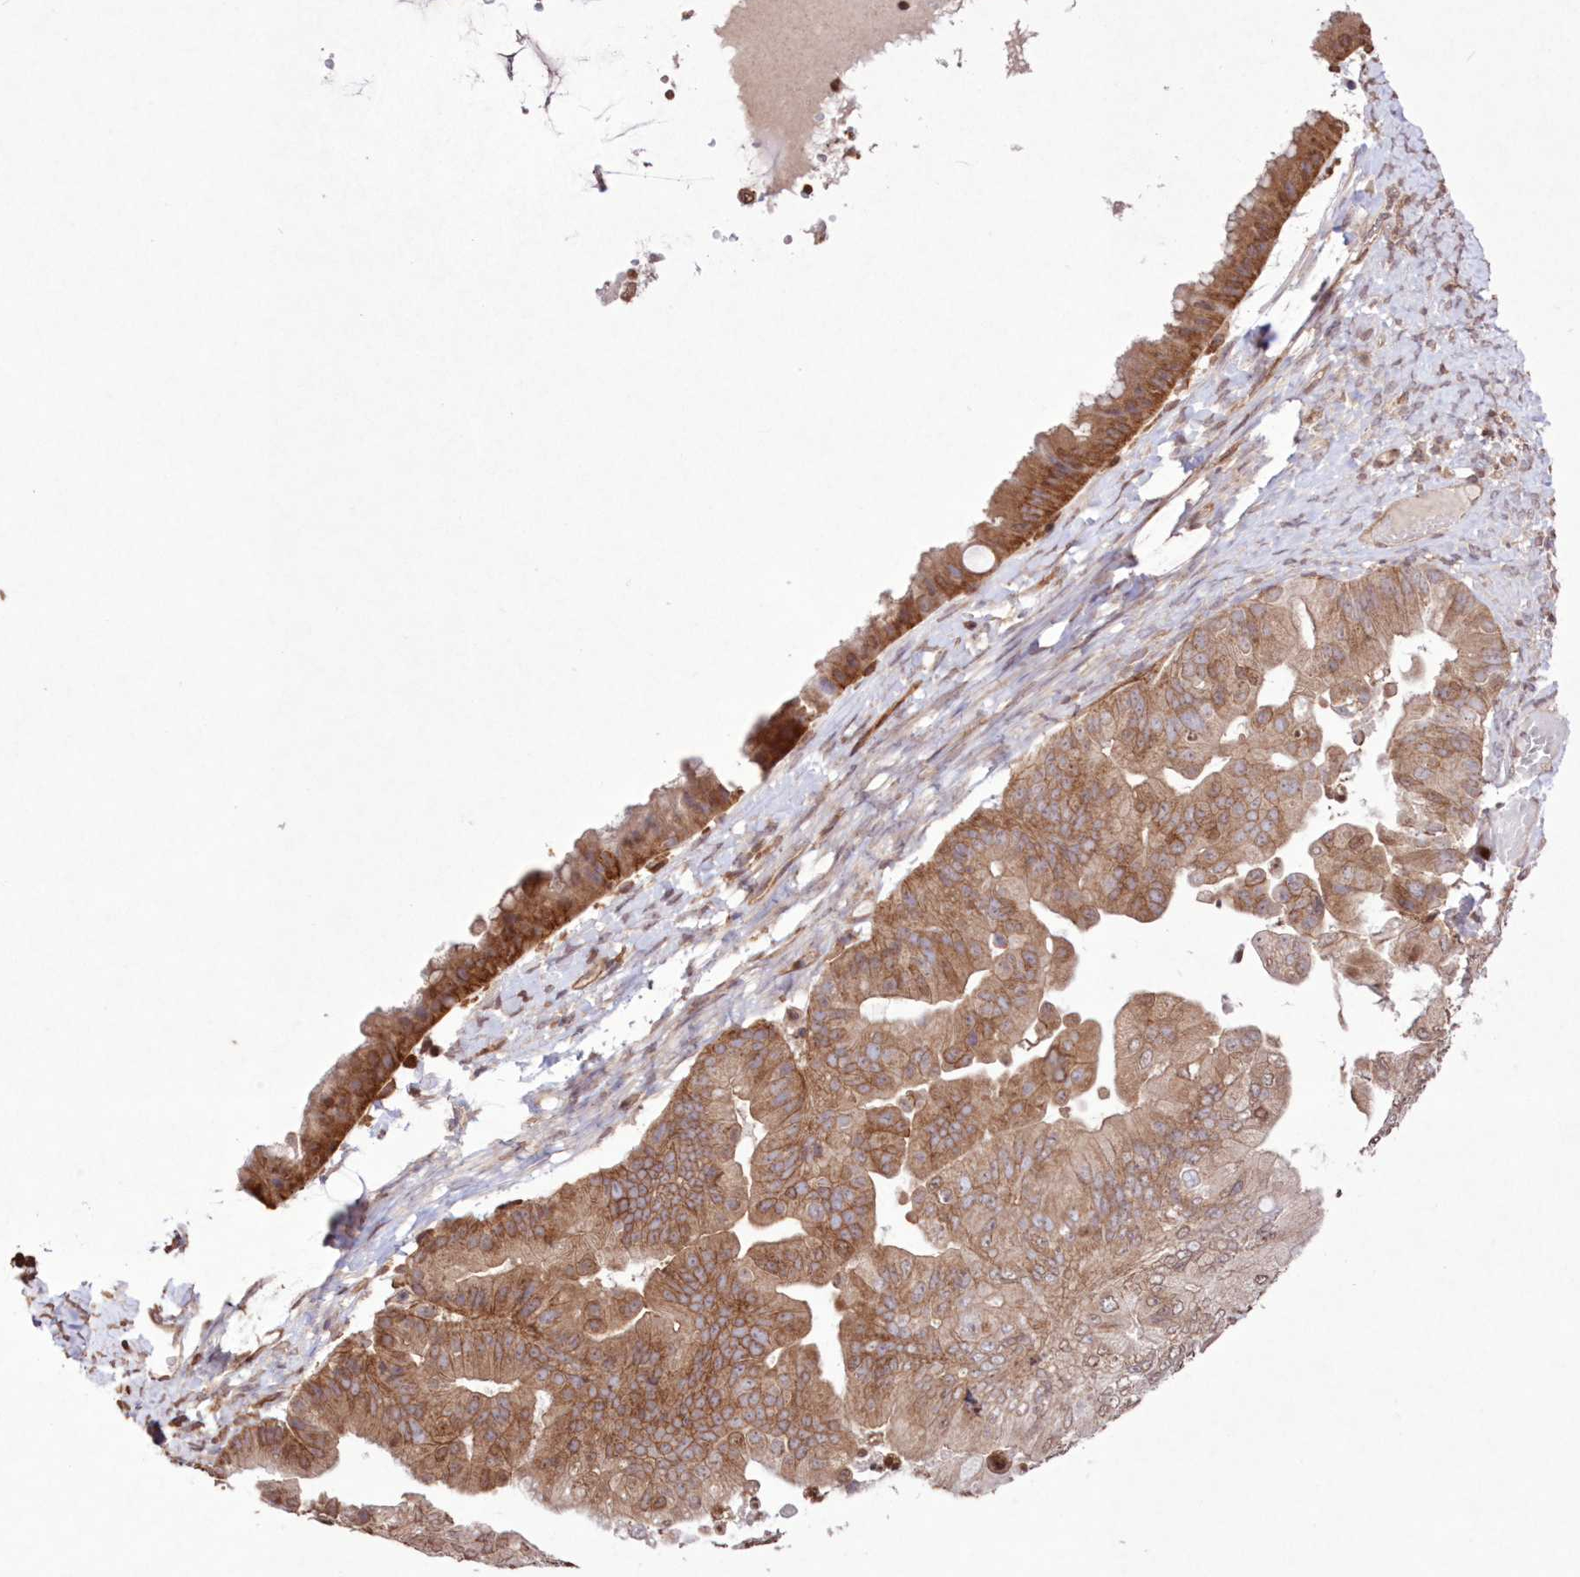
{"staining": {"intensity": "moderate", "quantity": "<25%", "location": "cytoplasmic/membranous,nuclear"}, "tissue": "ovarian cancer", "cell_type": "Tumor cells", "image_type": "cancer", "snomed": [{"axis": "morphology", "description": "Cystadenocarcinoma, mucinous, NOS"}, {"axis": "topography", "description": "Ovary"}], "caption": "Moderate cytoplasmic/membranous and nuclear expression for a protein is identified in approximately <25% of tumor cells of mucinous cystadenocarcinoma (ovarian) using IHC.", "gene": "FCHO2", "patient": {"sex": "female", "age": 61}}